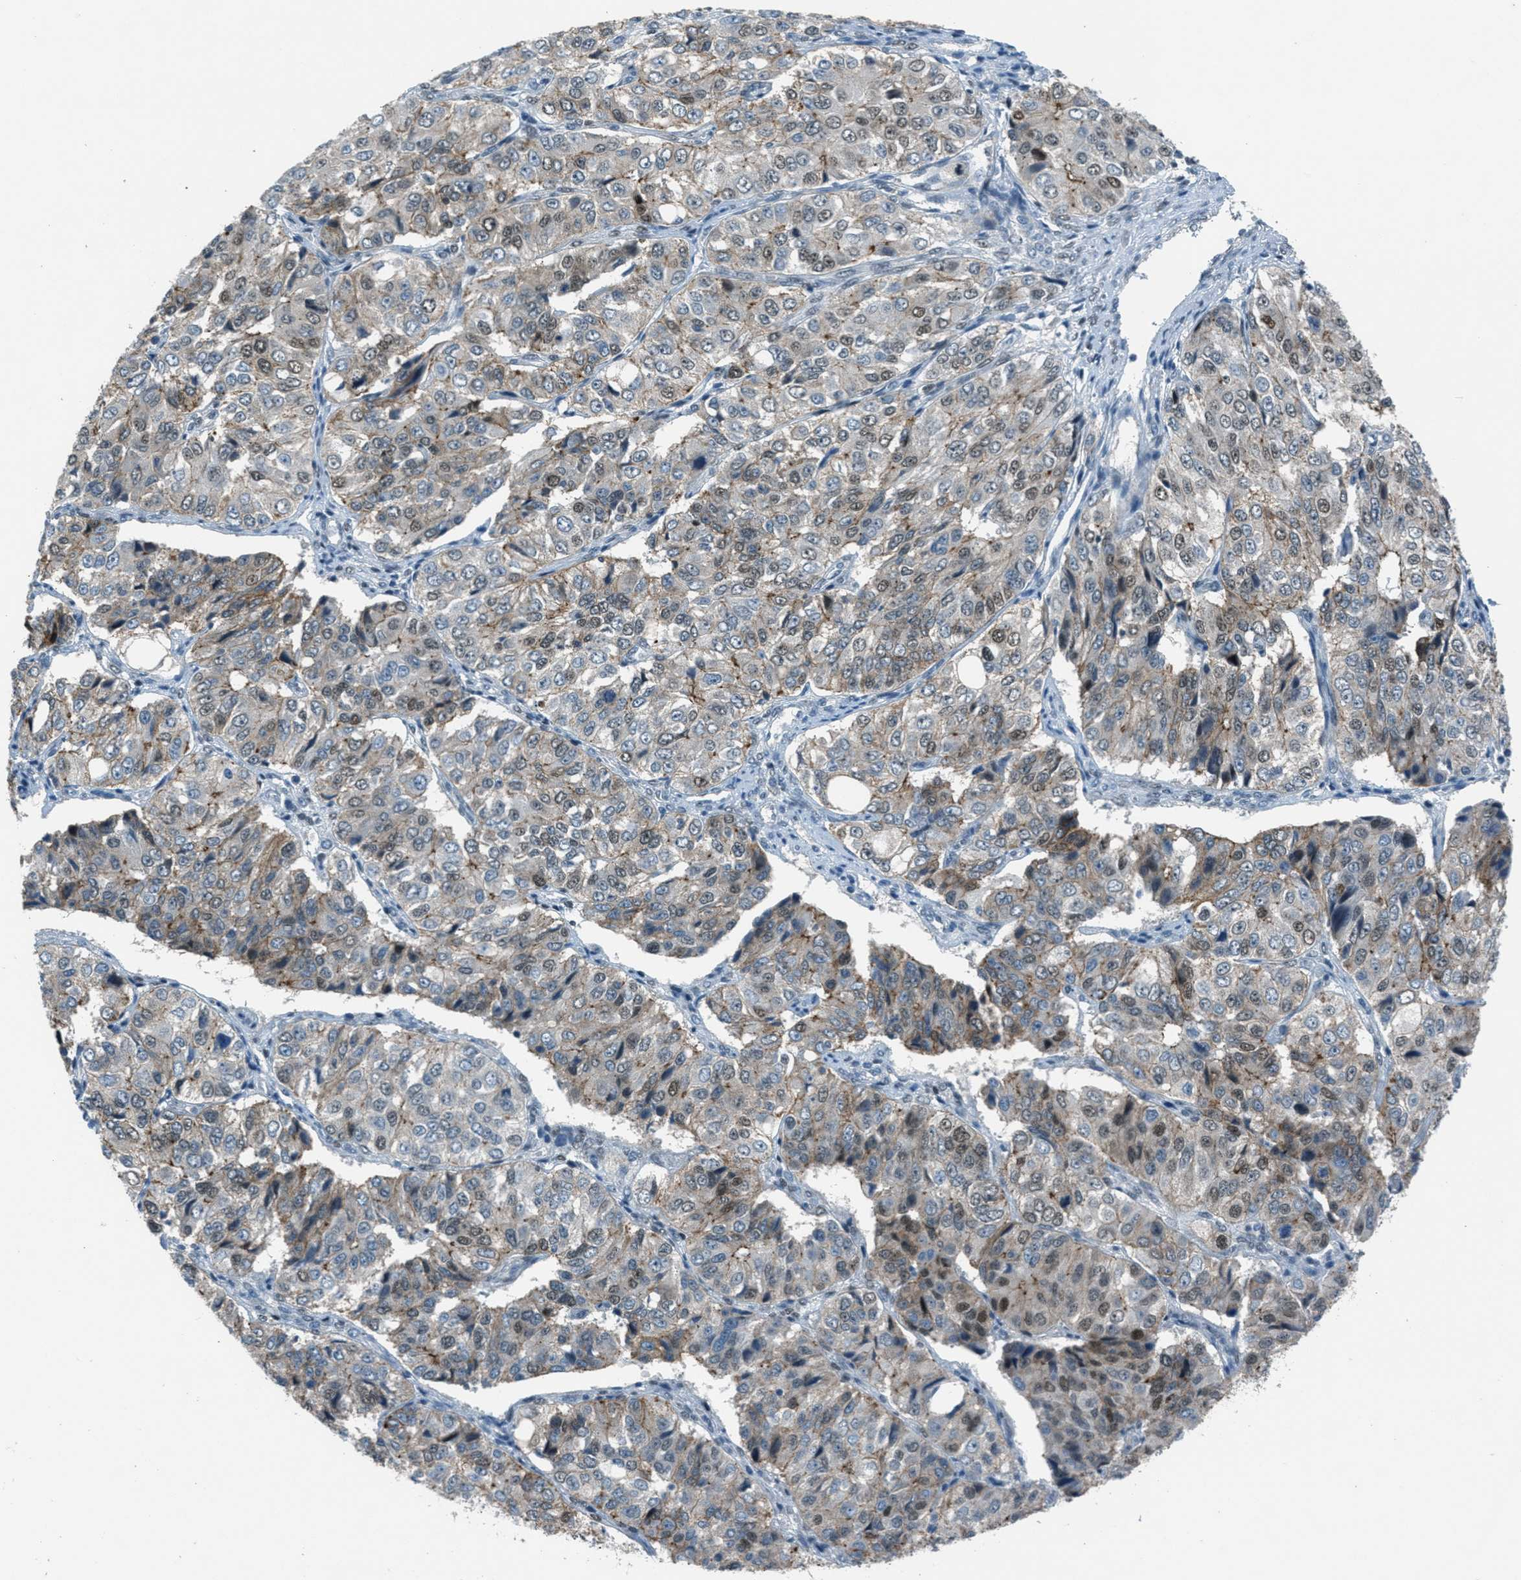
{"staining": {"intensity": "weak", "quantity": "25%-75%", "location": "cytoplasmic/membranous,nuclear"}, "tissue": "ovarian cancer", "cell_type": "Tumor cells", "image_type": "cancer", "snomed": [{"axis": "morphology", "description": "Carcinoma, endometroid"}, {"axis": "topography", "description": "Ovary"}], "caption": "Protein expression analysis of ovarian cancer (endometroid carcinoma) exhibits weak cytoplasmic/membranous and nuclear staining in approximately 25%-75% of tumor cells.", "gene": "TCF3", "patient": {"sex": "female", "age": 51}}